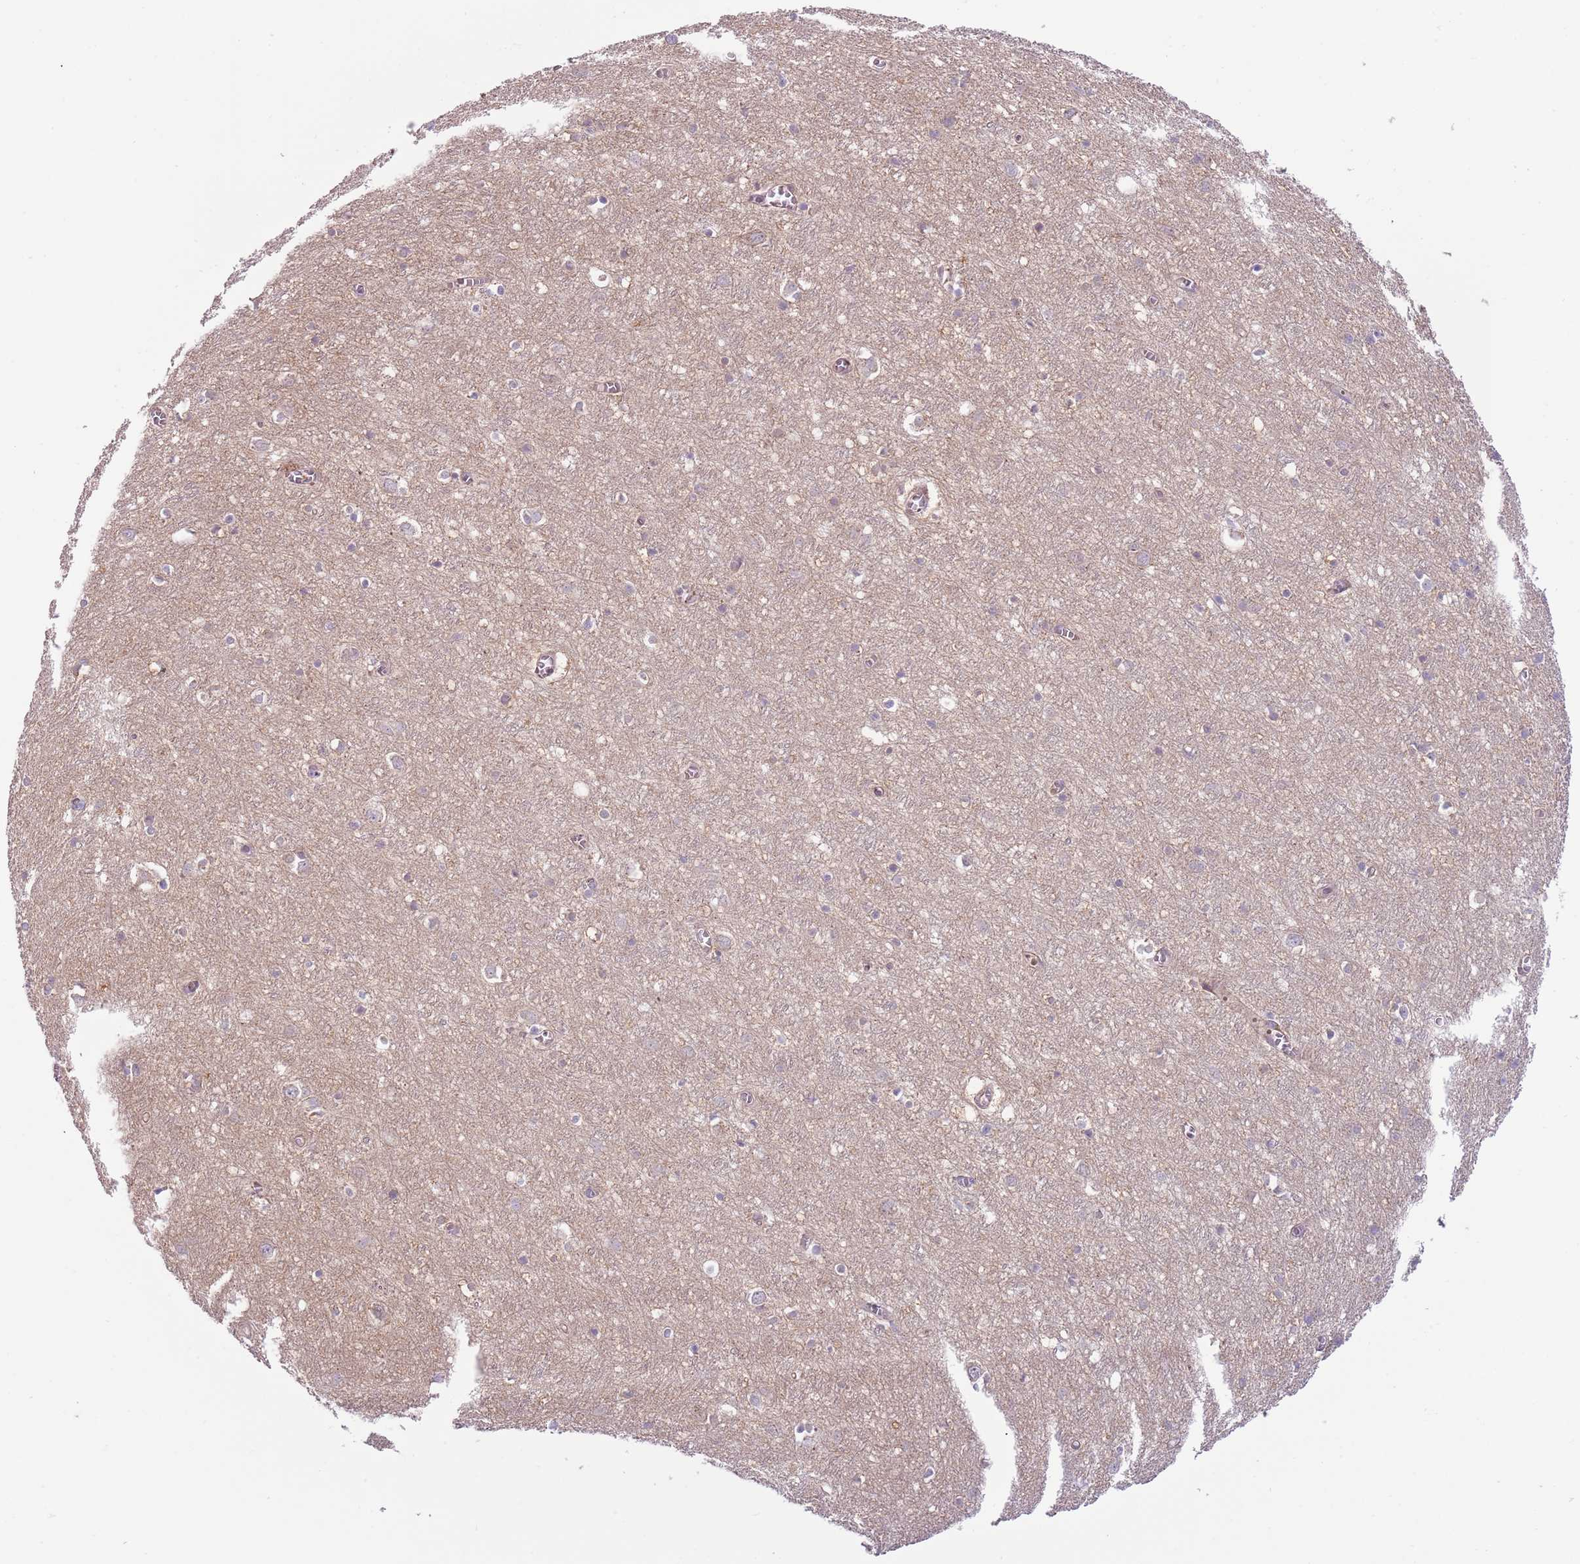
{"staining": {"intensity": "weak", "quantity": "<25%", "location": "cytoplasmic/membranous"}, "tissue": "cerebral cortex", "cell_type": "Endothelial cells", "image_type": "normal", "snomed": [{"axis": "morphology", "description": "Normal tissue, NOS"}, {"axis": "topography", "description": "Cerebral cortex"}], "caption": "This micrograph is of normal cerebral cortex stained with IHC to label a protein in brown with the nuclei are counter-stained blue. There is no staining in endothelial cells.", "gene": "MRO", "patient": {"sex": "female", "age": 64}}